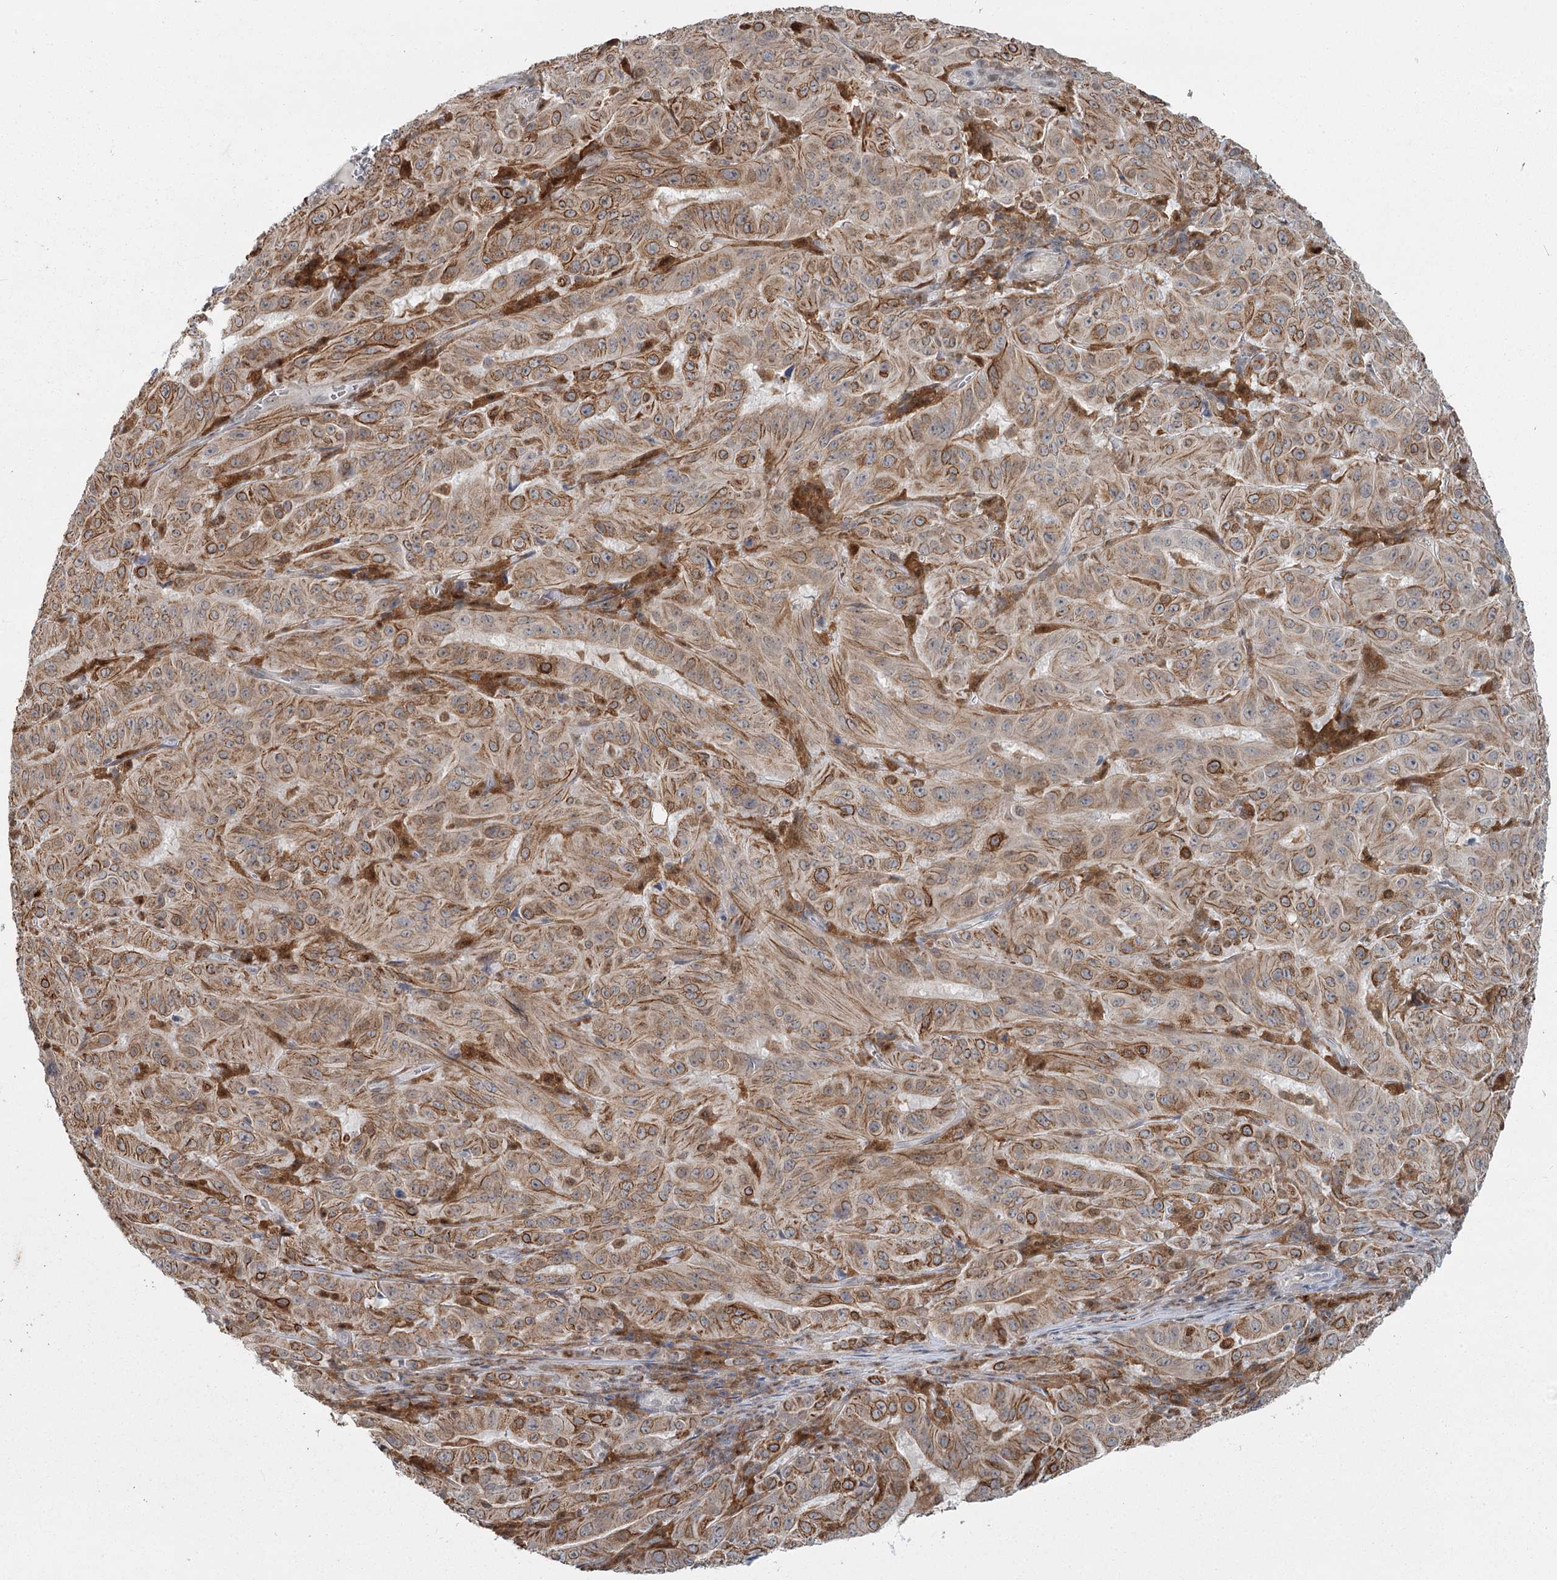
{"staining": {"intensity": "moderate", "quantity": ">75%", "location": "cytoplasmic/membranous"}, "tissue": "pancreatic cancer", "cell_type": "Tumor cells", "image_type": "cancer", "snomed": [{"axis": "morphology", "description": "Adenocarcinoma, NOS"}, {"axis": "topography", "description": "Pancreas"}], "caption": "Protein expression analysis of human pancreatic cancer reveals moderate cytoplasmic/membranous expression in approximately >75% of tumor cells.", "gene": "TMEM70", "patient": {"sex": "male", "age": 63}}